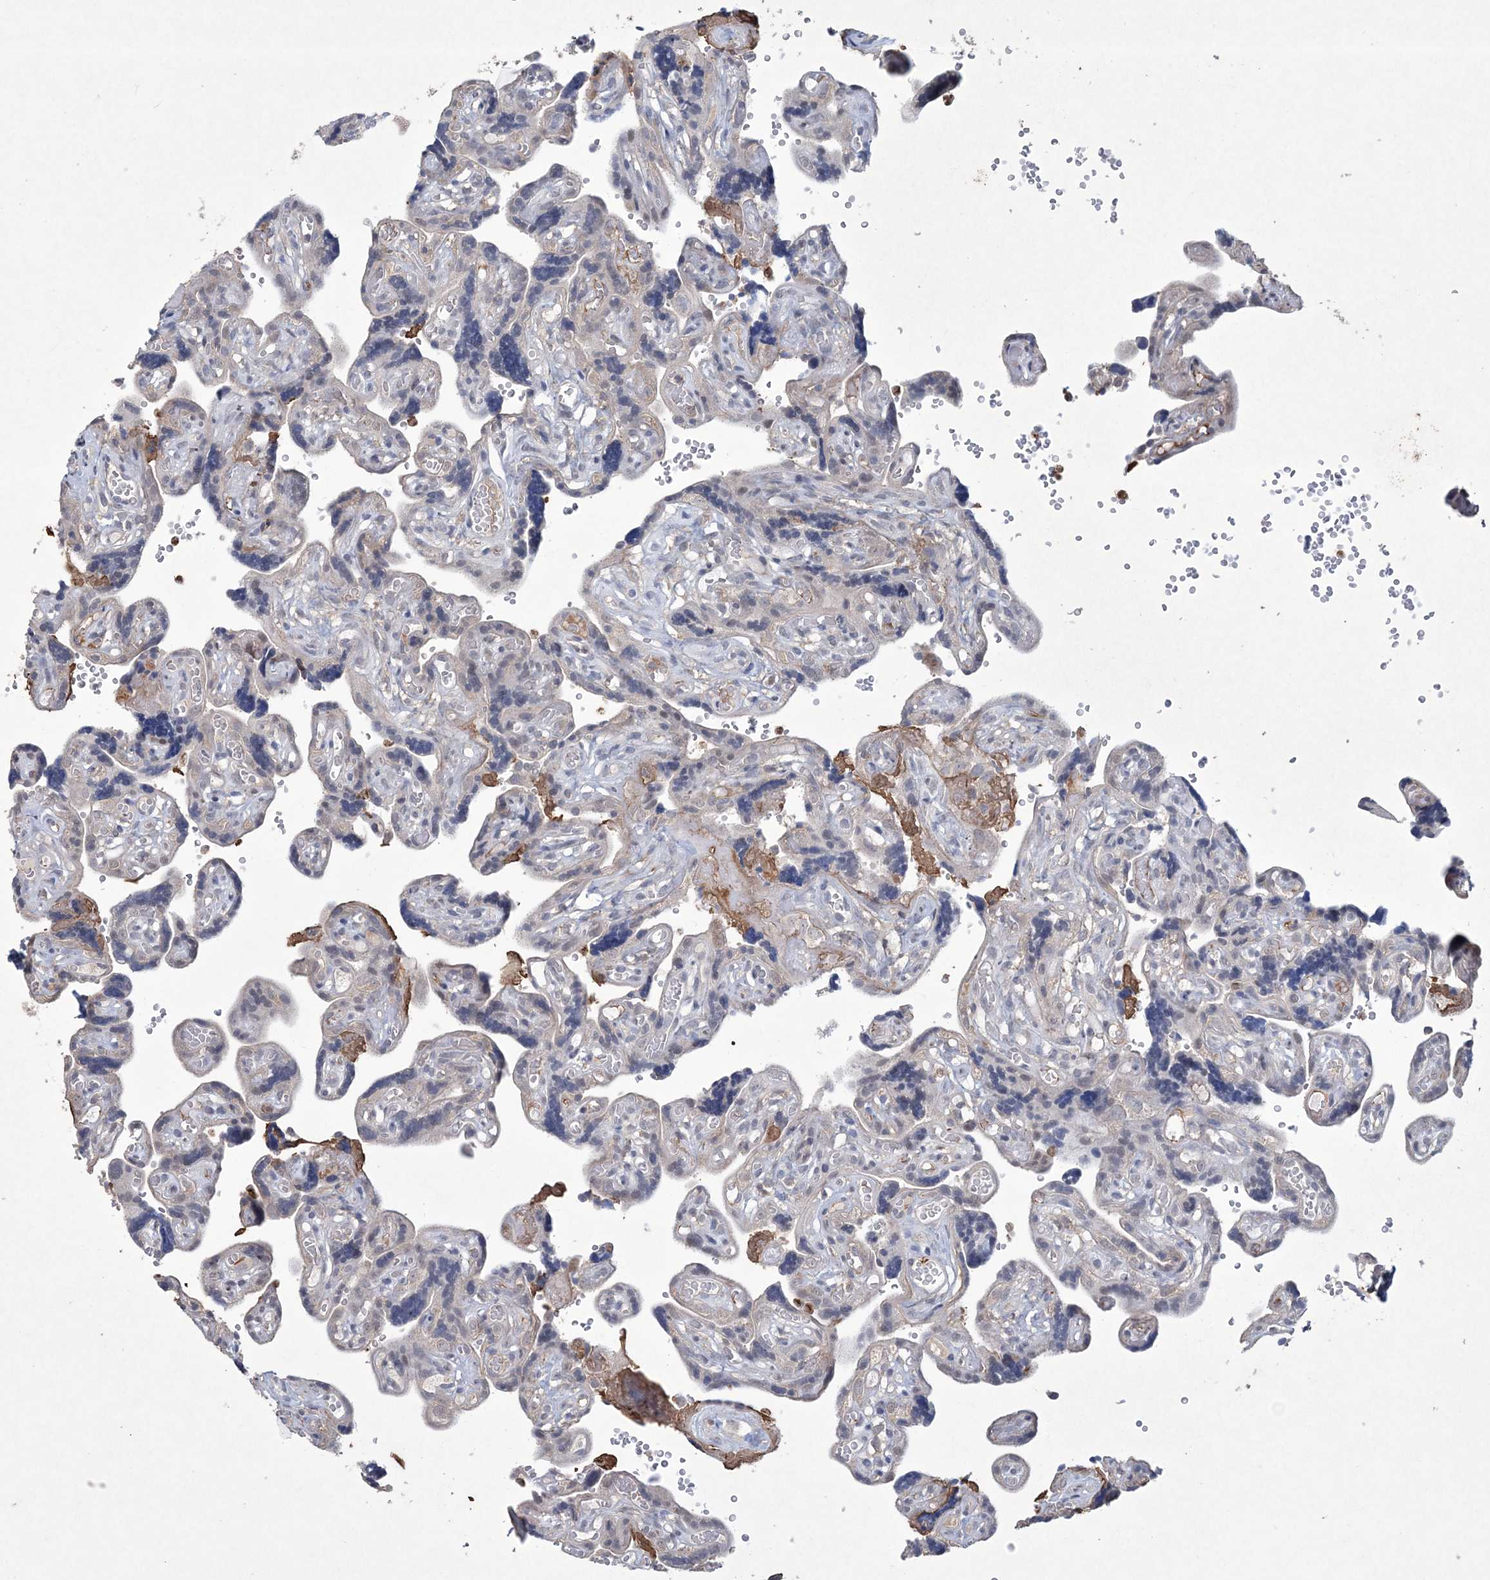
{"staining": {"intensity": "moderate", "quantity": "<25%", "location": "cytoplasmic/membranous"}, "tissue": "placenta", "cell_type": "Trophoblastic cells", "image_type": "normal", "snomed": [{"axis": "morphology", "description": "Normal tissue, NOS"}, {"axis": "topography", "description": "Placenta"}], "caption": "This is an image of immunohistochemistry staining of normal placenta, which shows moderate positivity in the cytoplasmic/membranous of trophoblastic cells.", "gene": "DPCD", "patient": {"sex": "female", "age": 30}}